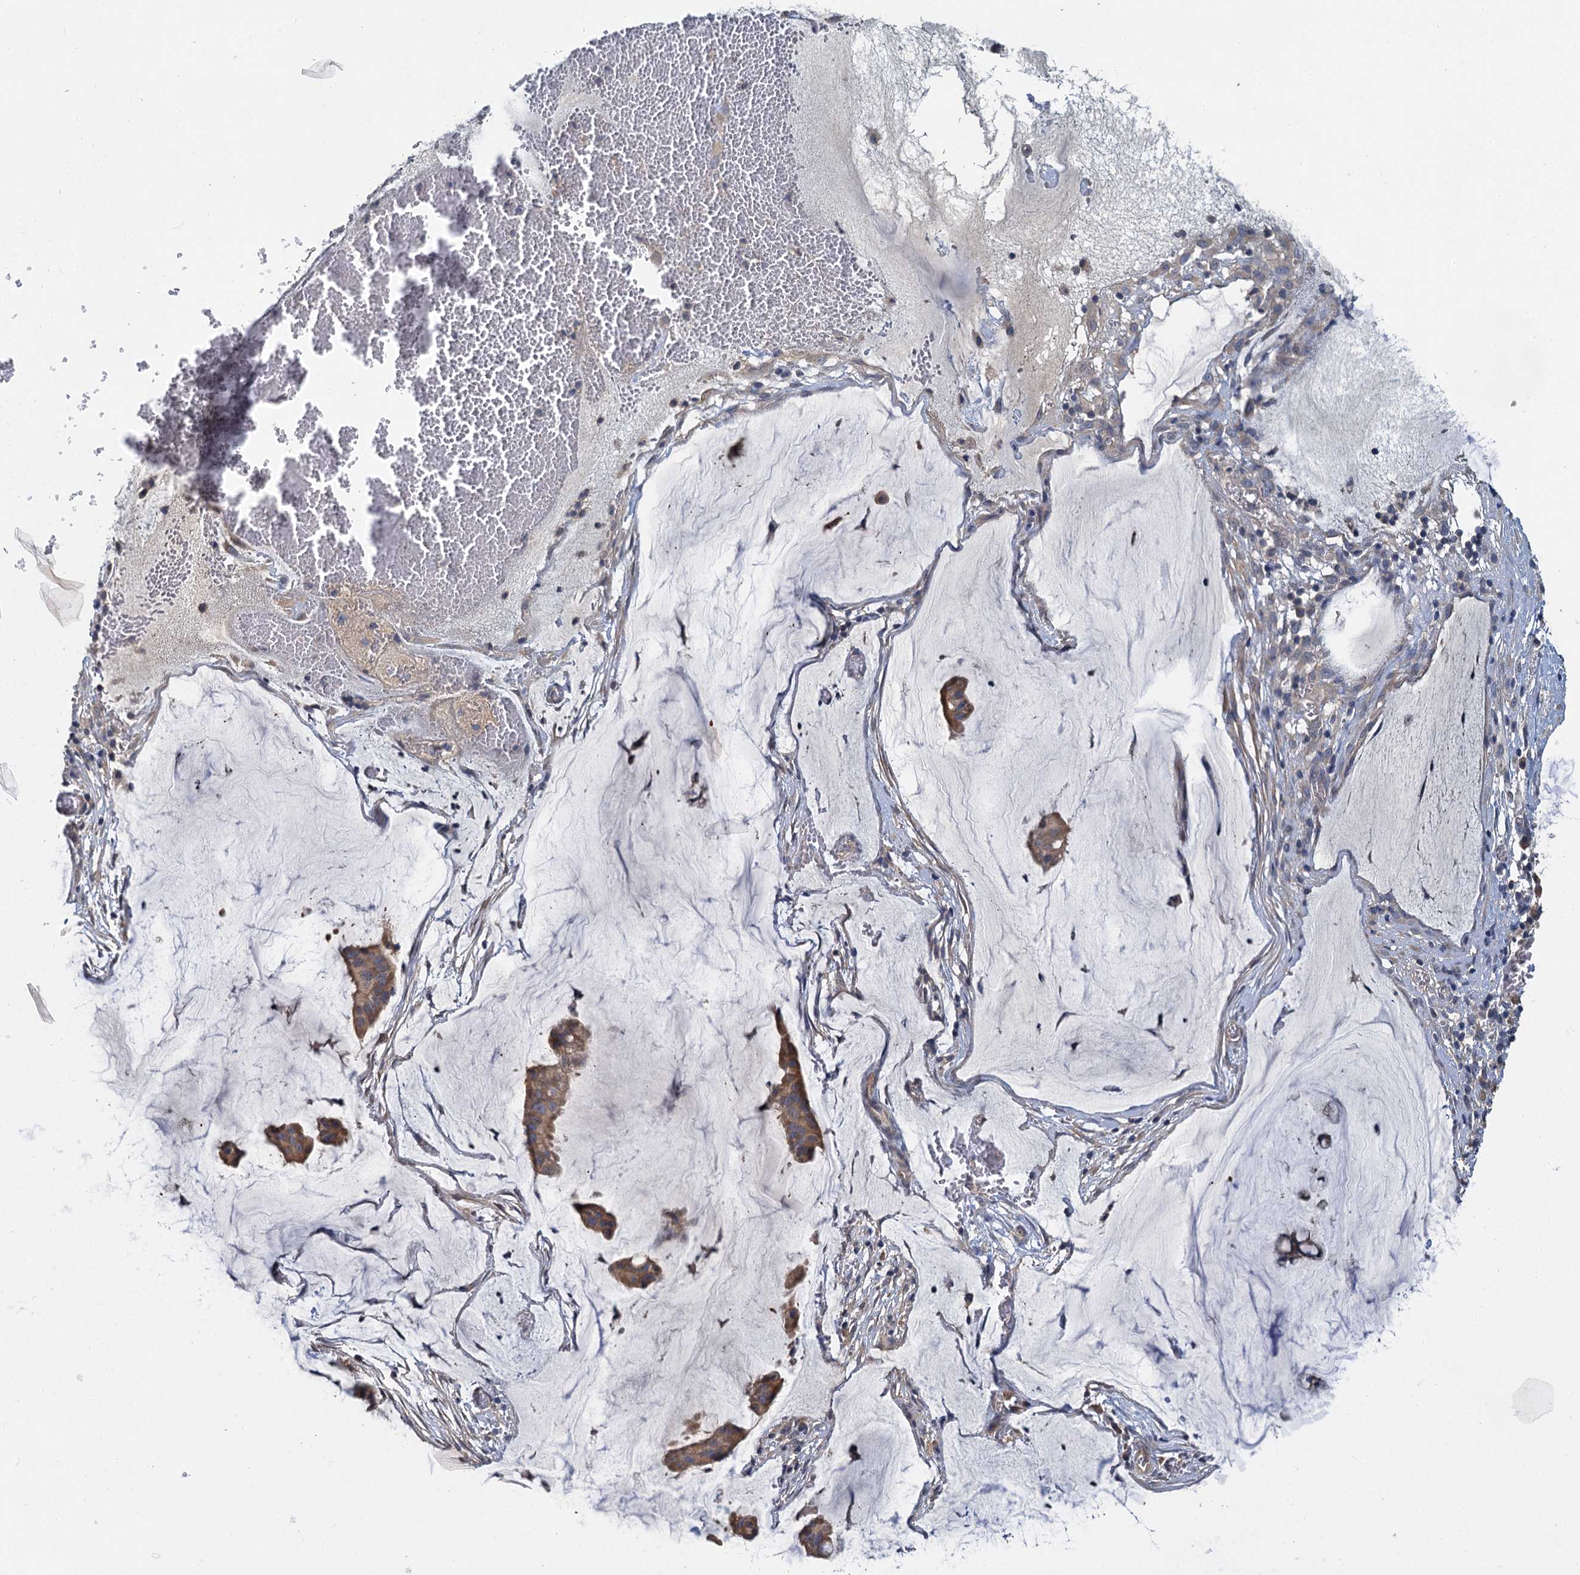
{"staining": {"intensity": "moderate", "quantity": ">75%", "location": "cytoplasmic/membranous"}, "tissue": "ovarian cancer", "cell_type": "Tumor cells", "image_type": "cancer", "snomed": [{"axis": "morphology", "description": "Cystadenocarcinoma, mucinous, NOS"}, {"axis": "topography", "description": "Ovary"}], "caption": "The immunohistochemical stain highlights moderate cytoplasmic/membranous positivity in tumor cells of ovarian mucinous cystadenocarcinoma tissue.", "gene": "ZNF324", "patient": {"sex": "female", "age": 73}}